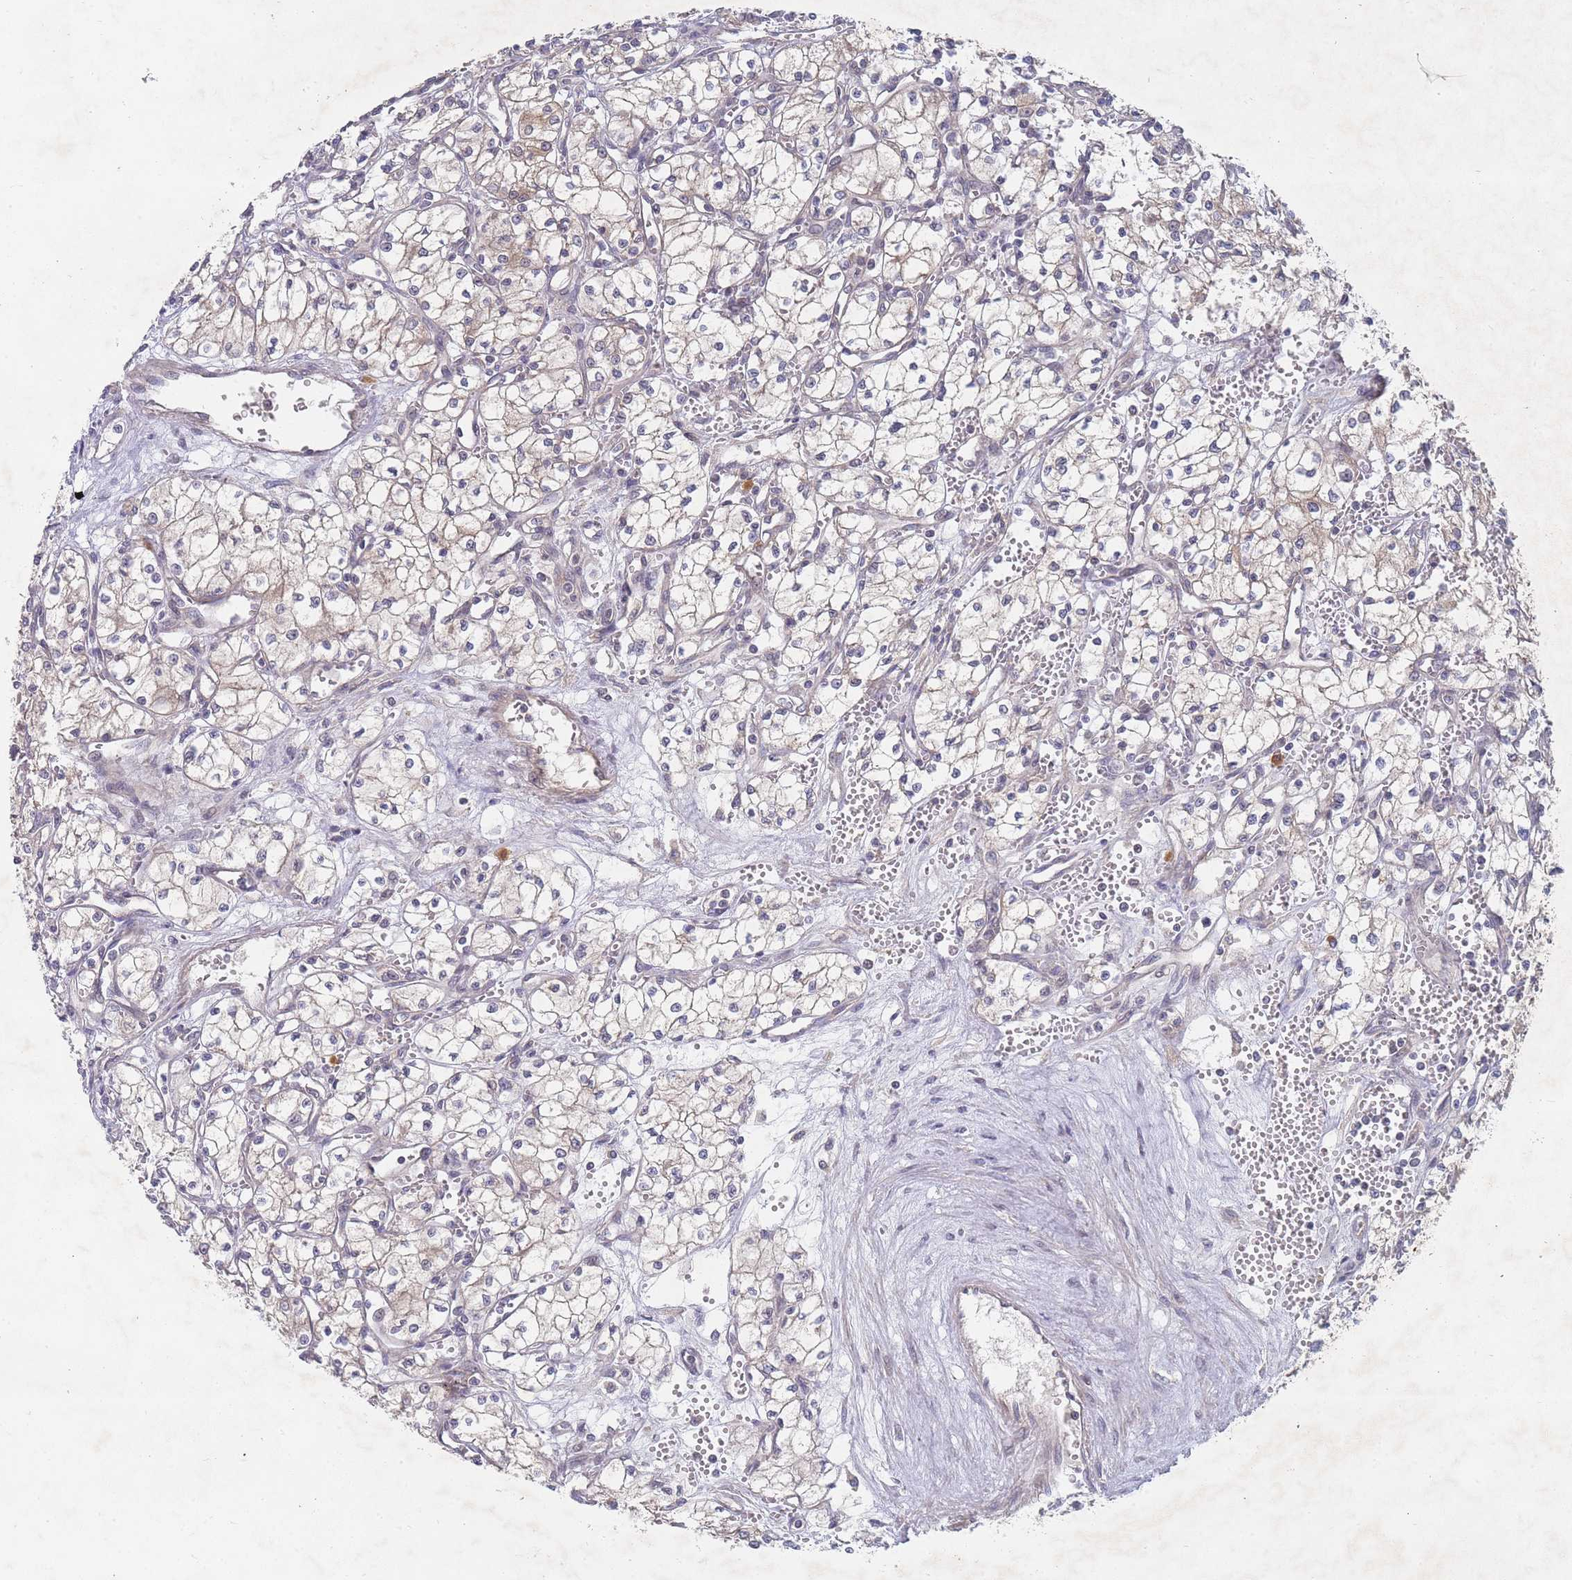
{"staining": {"intensity": "weak", "quantity": "<25%", "location": "cytoplasmic/membranous"}, "tissue": "renal cancer", "cell_type": "Tumor cells", "image_type": "cancer", "snomed": [{"axis": "morphology", "description": "Adenocarcinoma, NOS"}, {"axis": "topography", "description": "Kidney"}], "caption": "Immunohistochemistry (IHC) image of neoplastic tissue: renal cancer (adenocarcinoma) stained with DAB (3,3'-diaminobenzidine) exhibits no significant protein staining in tumor cells.", "gene": "SLC35F5", "patient": {"sex": "male", "age": 59}}